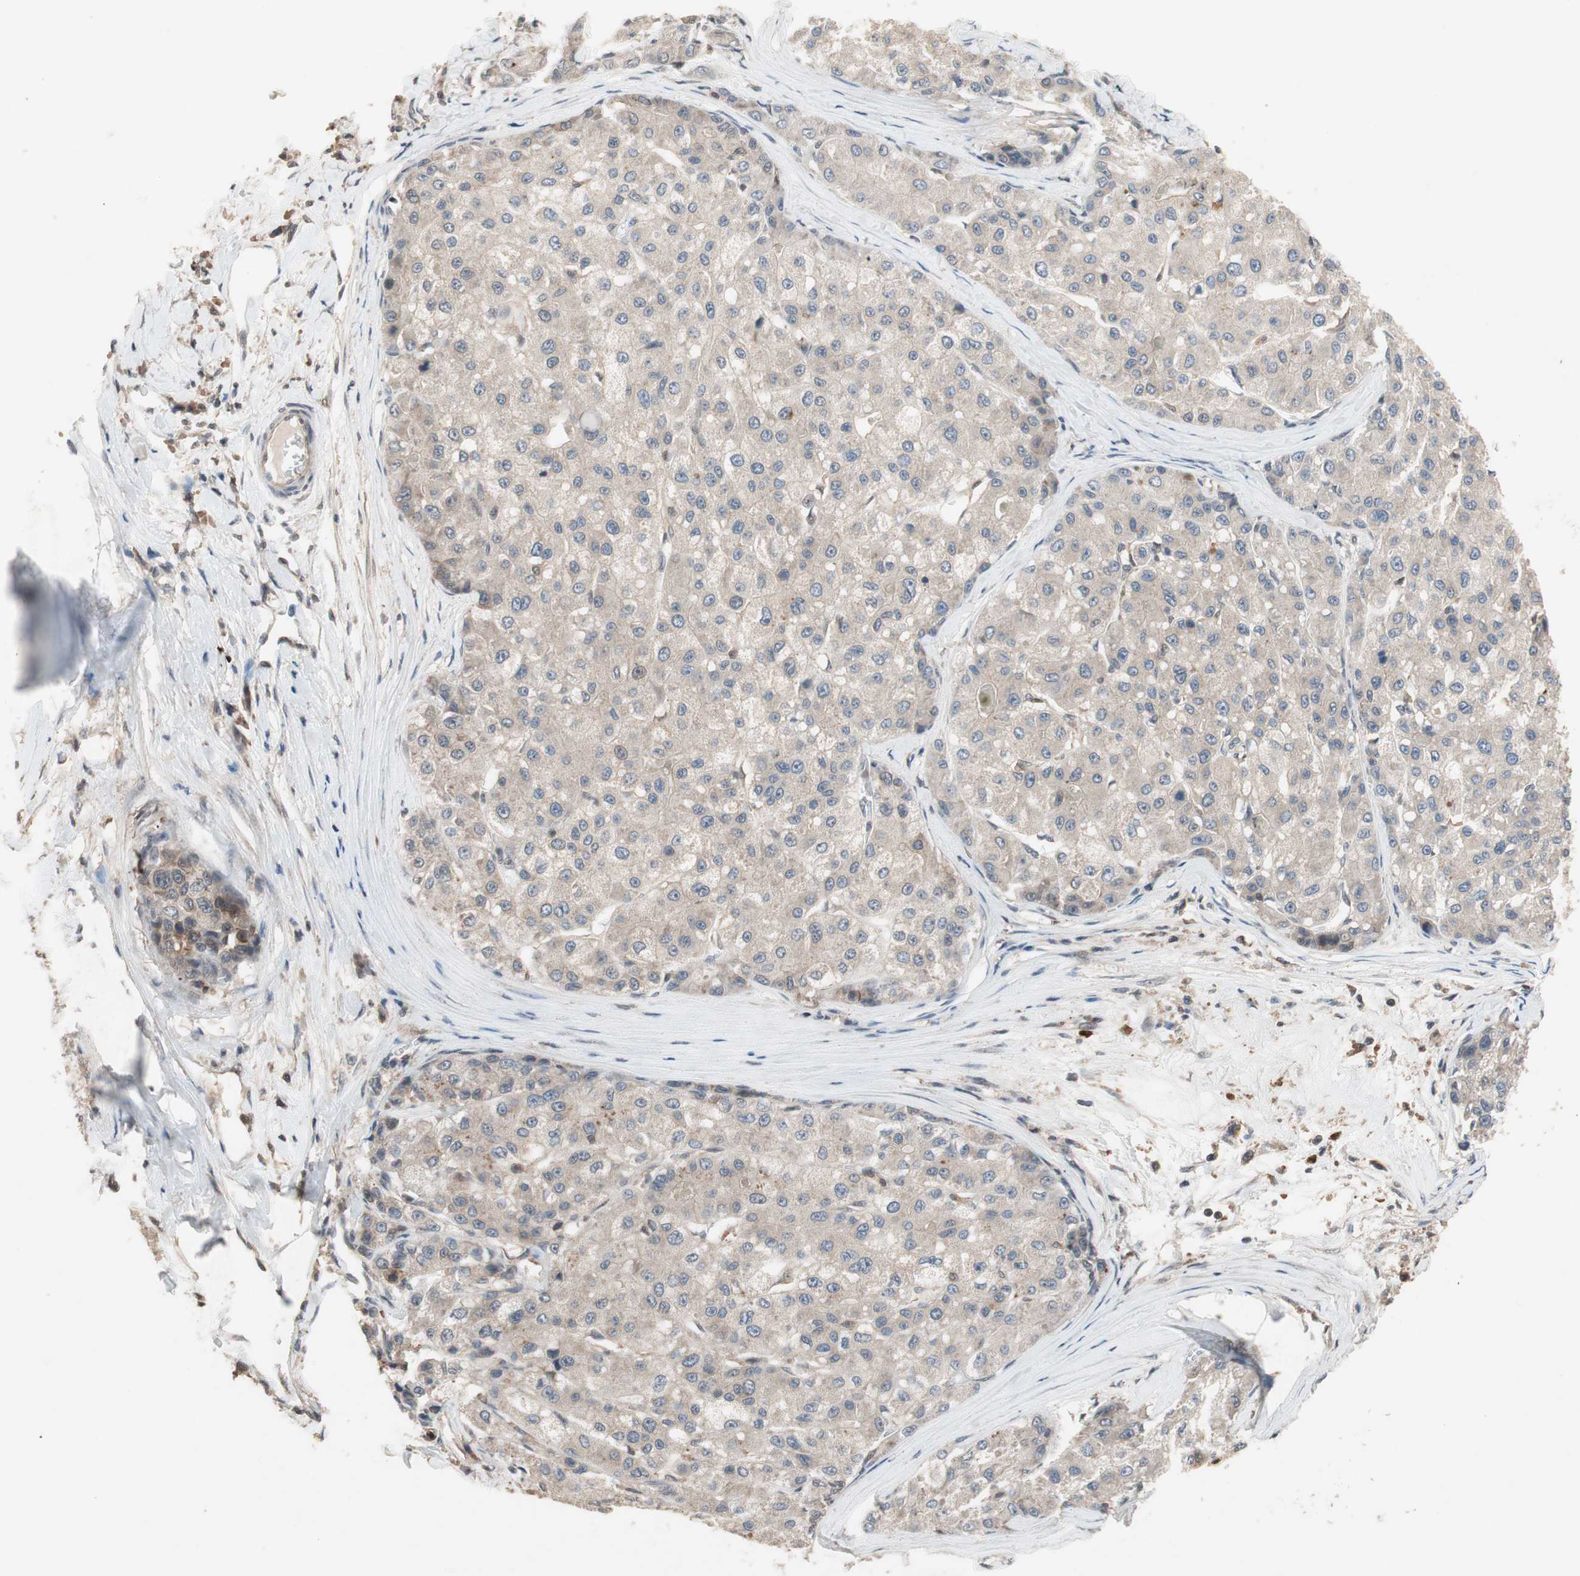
{"staining": {"intensity": "moderate", "quantity": ">75%", "location": "cytoplasmic/membranous"}, "tissue": "liver cancer", "cell_type": "Tumor cells", "image_type": "cancer", "snomed": [{"axis": "morphology", "description": "Carcinoma, Hepatocellular, NOS"}, {"axis": "topography", "description": "Liver"}], "caption": "Brown immunohistochemical staining in human hepatocellular carcinoma (liver) reveals moderate cytoplasmic/membranous expression in about >75% of tumor cells.", "gene": "GART", "patient": {"sex": "male", "age": 80}}